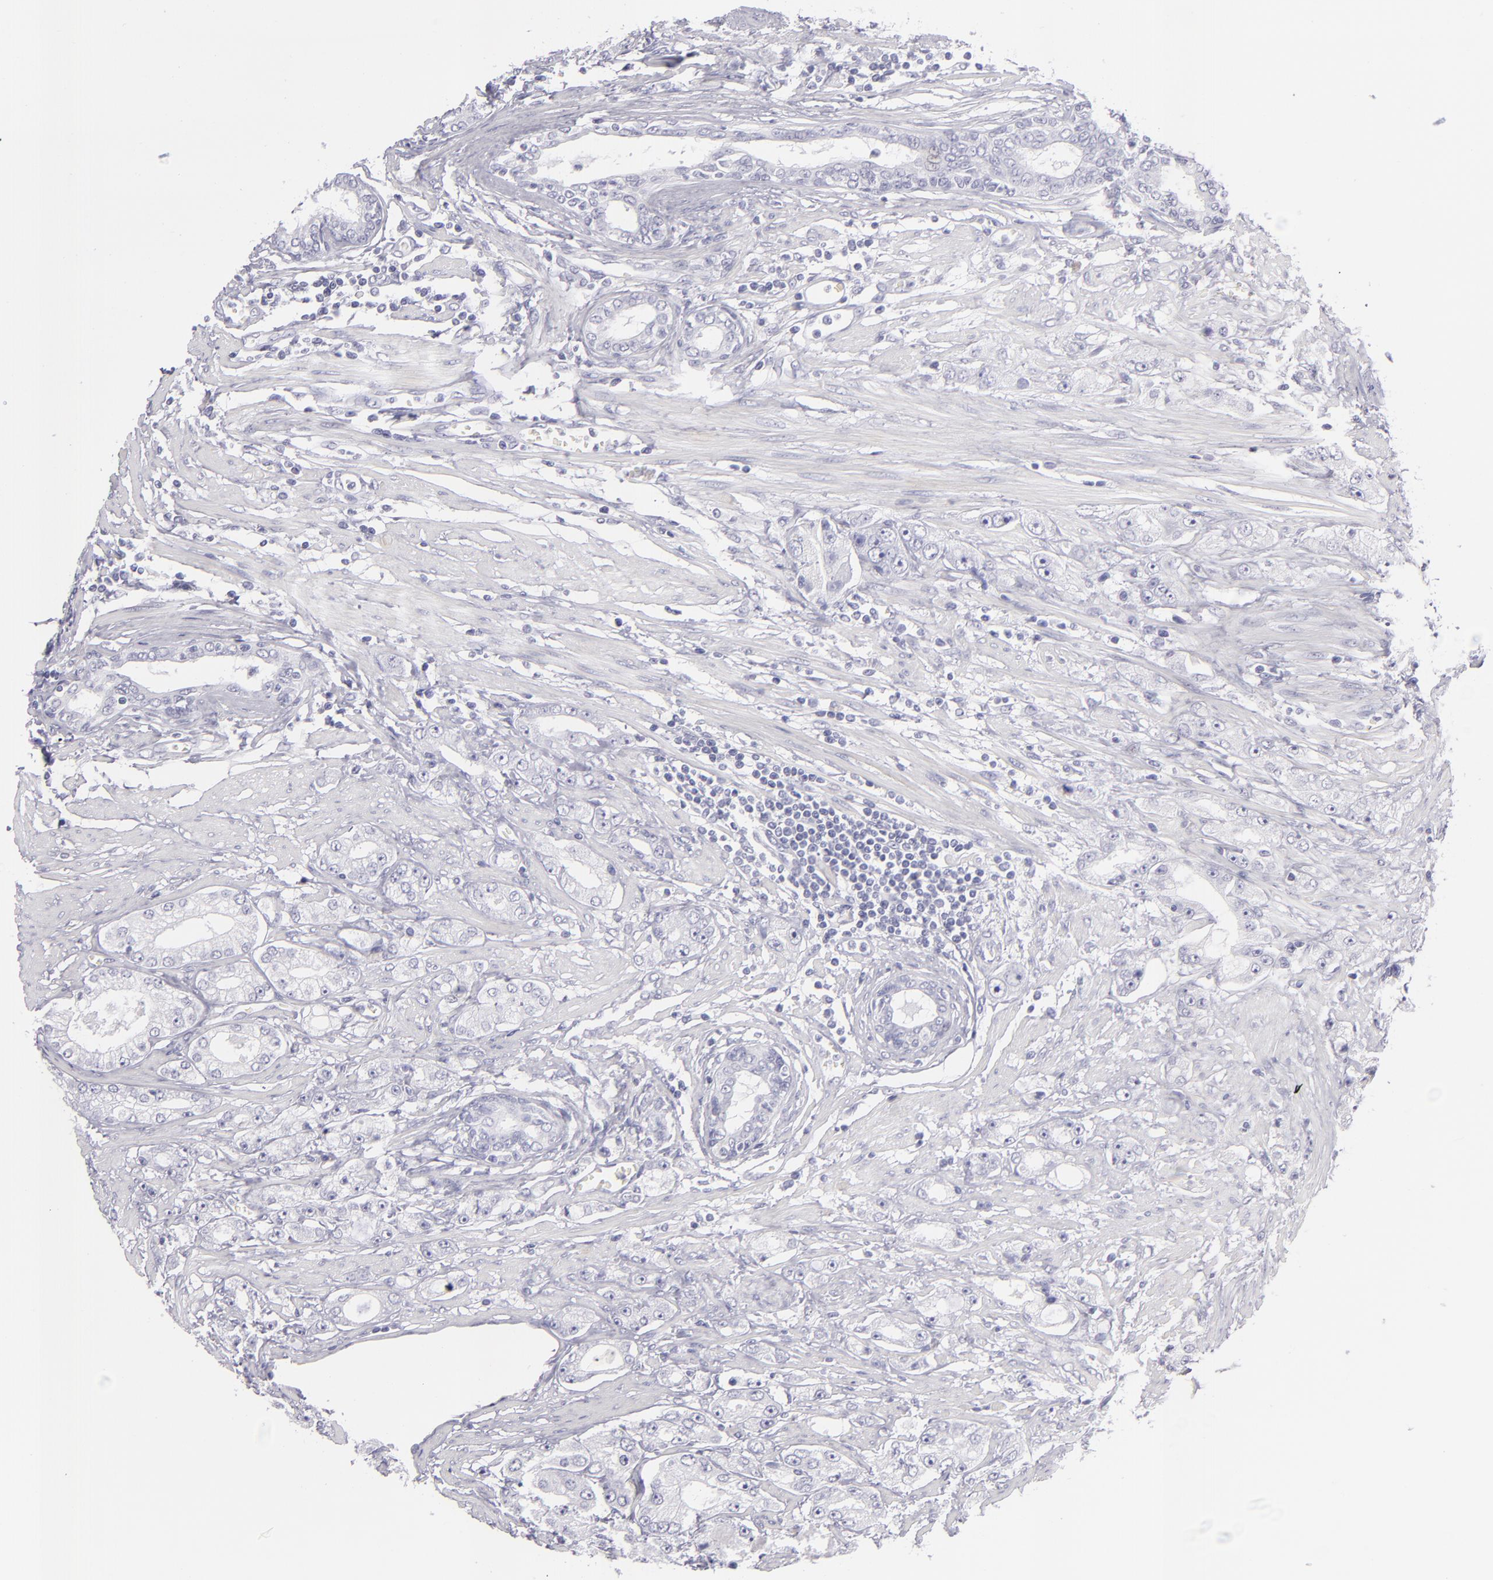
{"staining": {"intensity": "negative", "quantity": "none", "location": "none"}, "tissue": "prostate cancer", "cell_type": "Tumor cells", "image_type": "cancer", "snomed": [{"axis": "morphology", "description": "Adenocarcinoma, Medium grade"}, {"axis": "topography", "description": "Prostate"}], "caption": "This is an immunohistochemistry (IHC) micrograph of human prostate cancer (adenocarcinoma (medium-grade)). There is no staining in tumor cells.", "gene": "VIL1", "patient": {"sex": "male", "age": 72}}